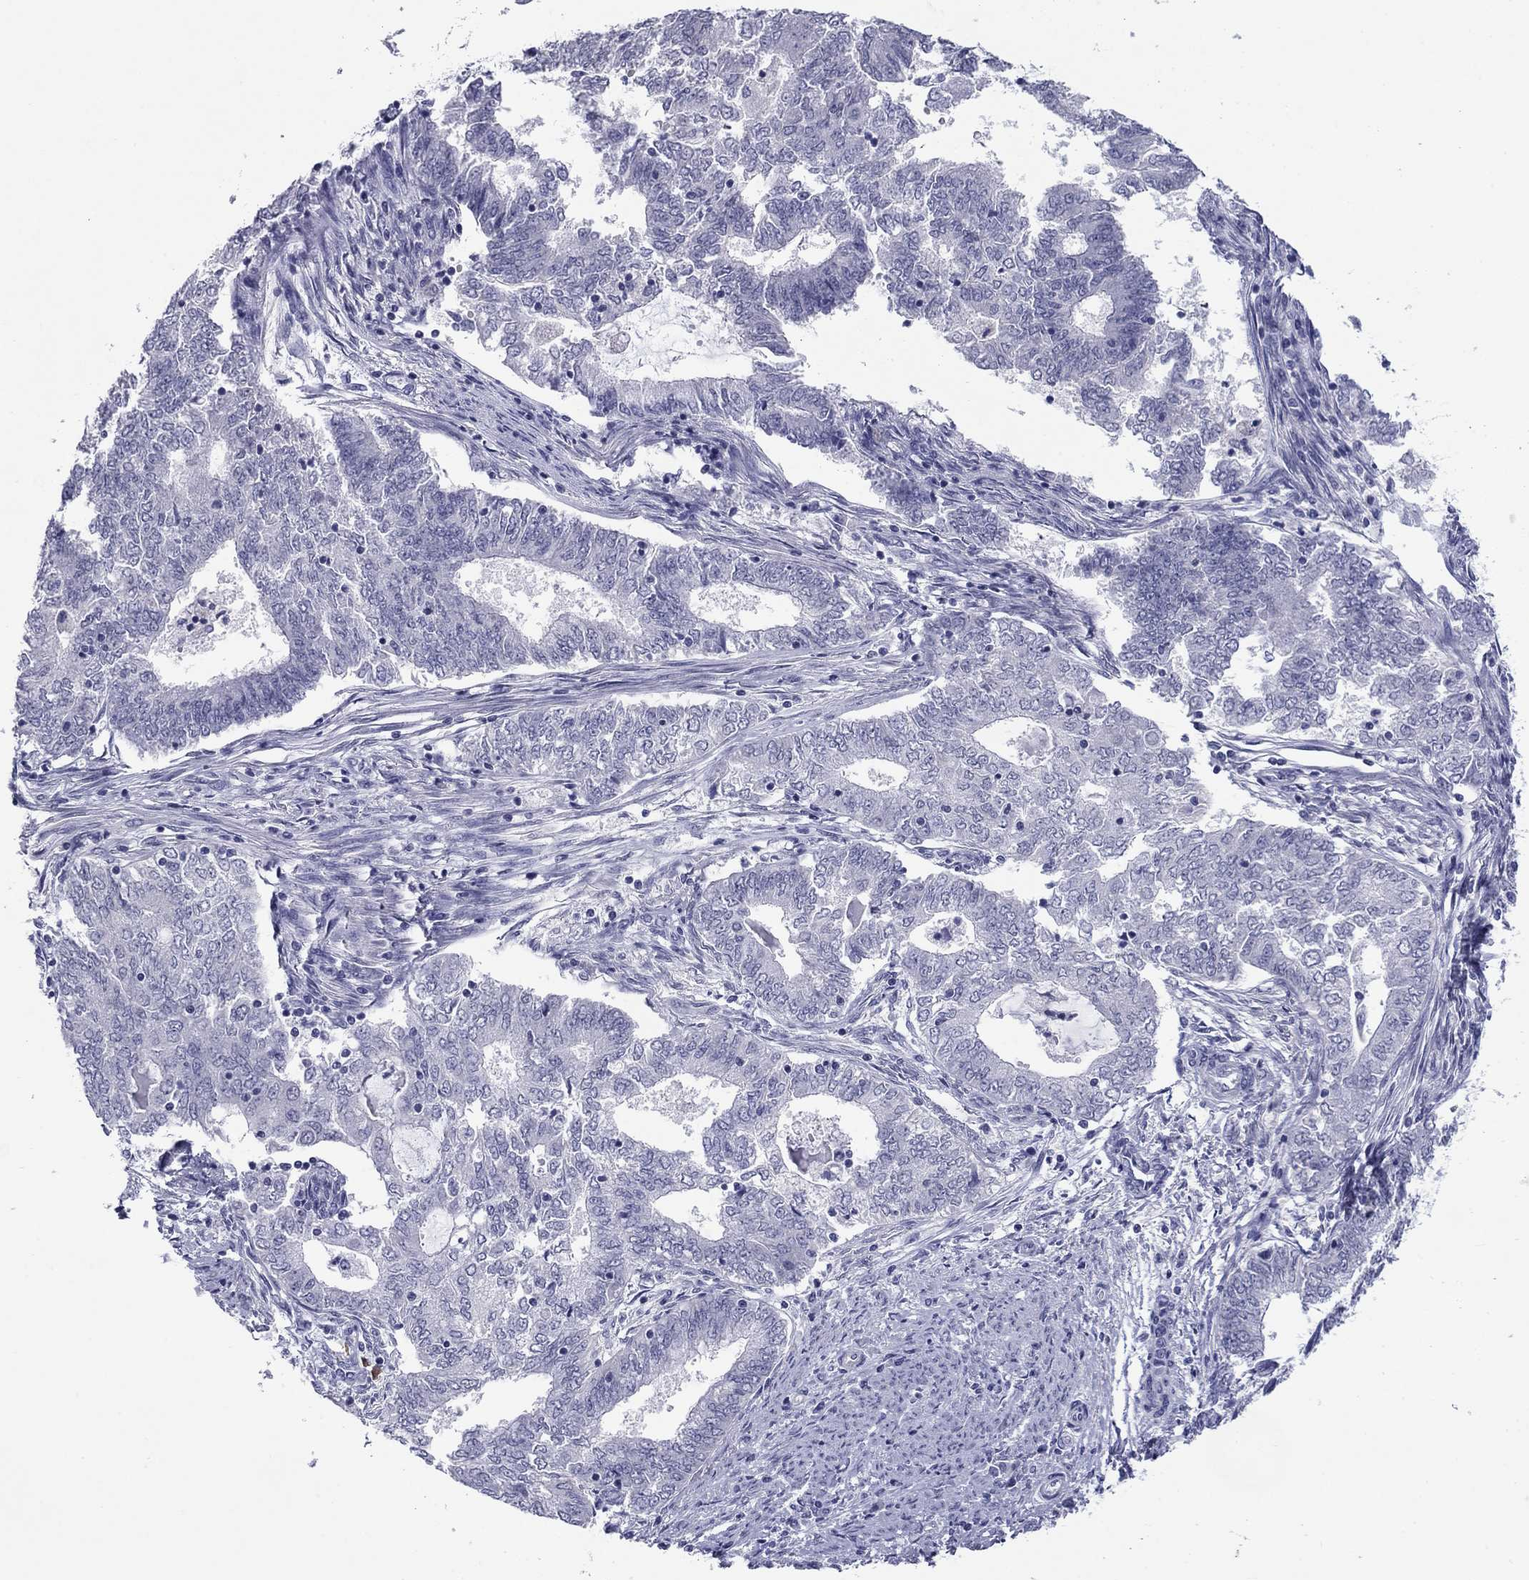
{"staining": {"intensity": "negative", "quantity": "none", "location": "none"}, "tissue": "endometrial cancer", "cell_type": "Tumor cells", "image_type": "cancer", "snomed": [{"axis": "morphology", "description": "Adenocarcinoma, NOS"}, {"axis": "topography", "description": "Endometrium"}], "caption": "DAB (3,3'-diaminobenzidine) immunohistochemical staining of human endometrial adenocarcinoma displays no significant positivity in tumor cells.", "gene": "HAO1", "patient": {"sex": "female", "age": 62}}